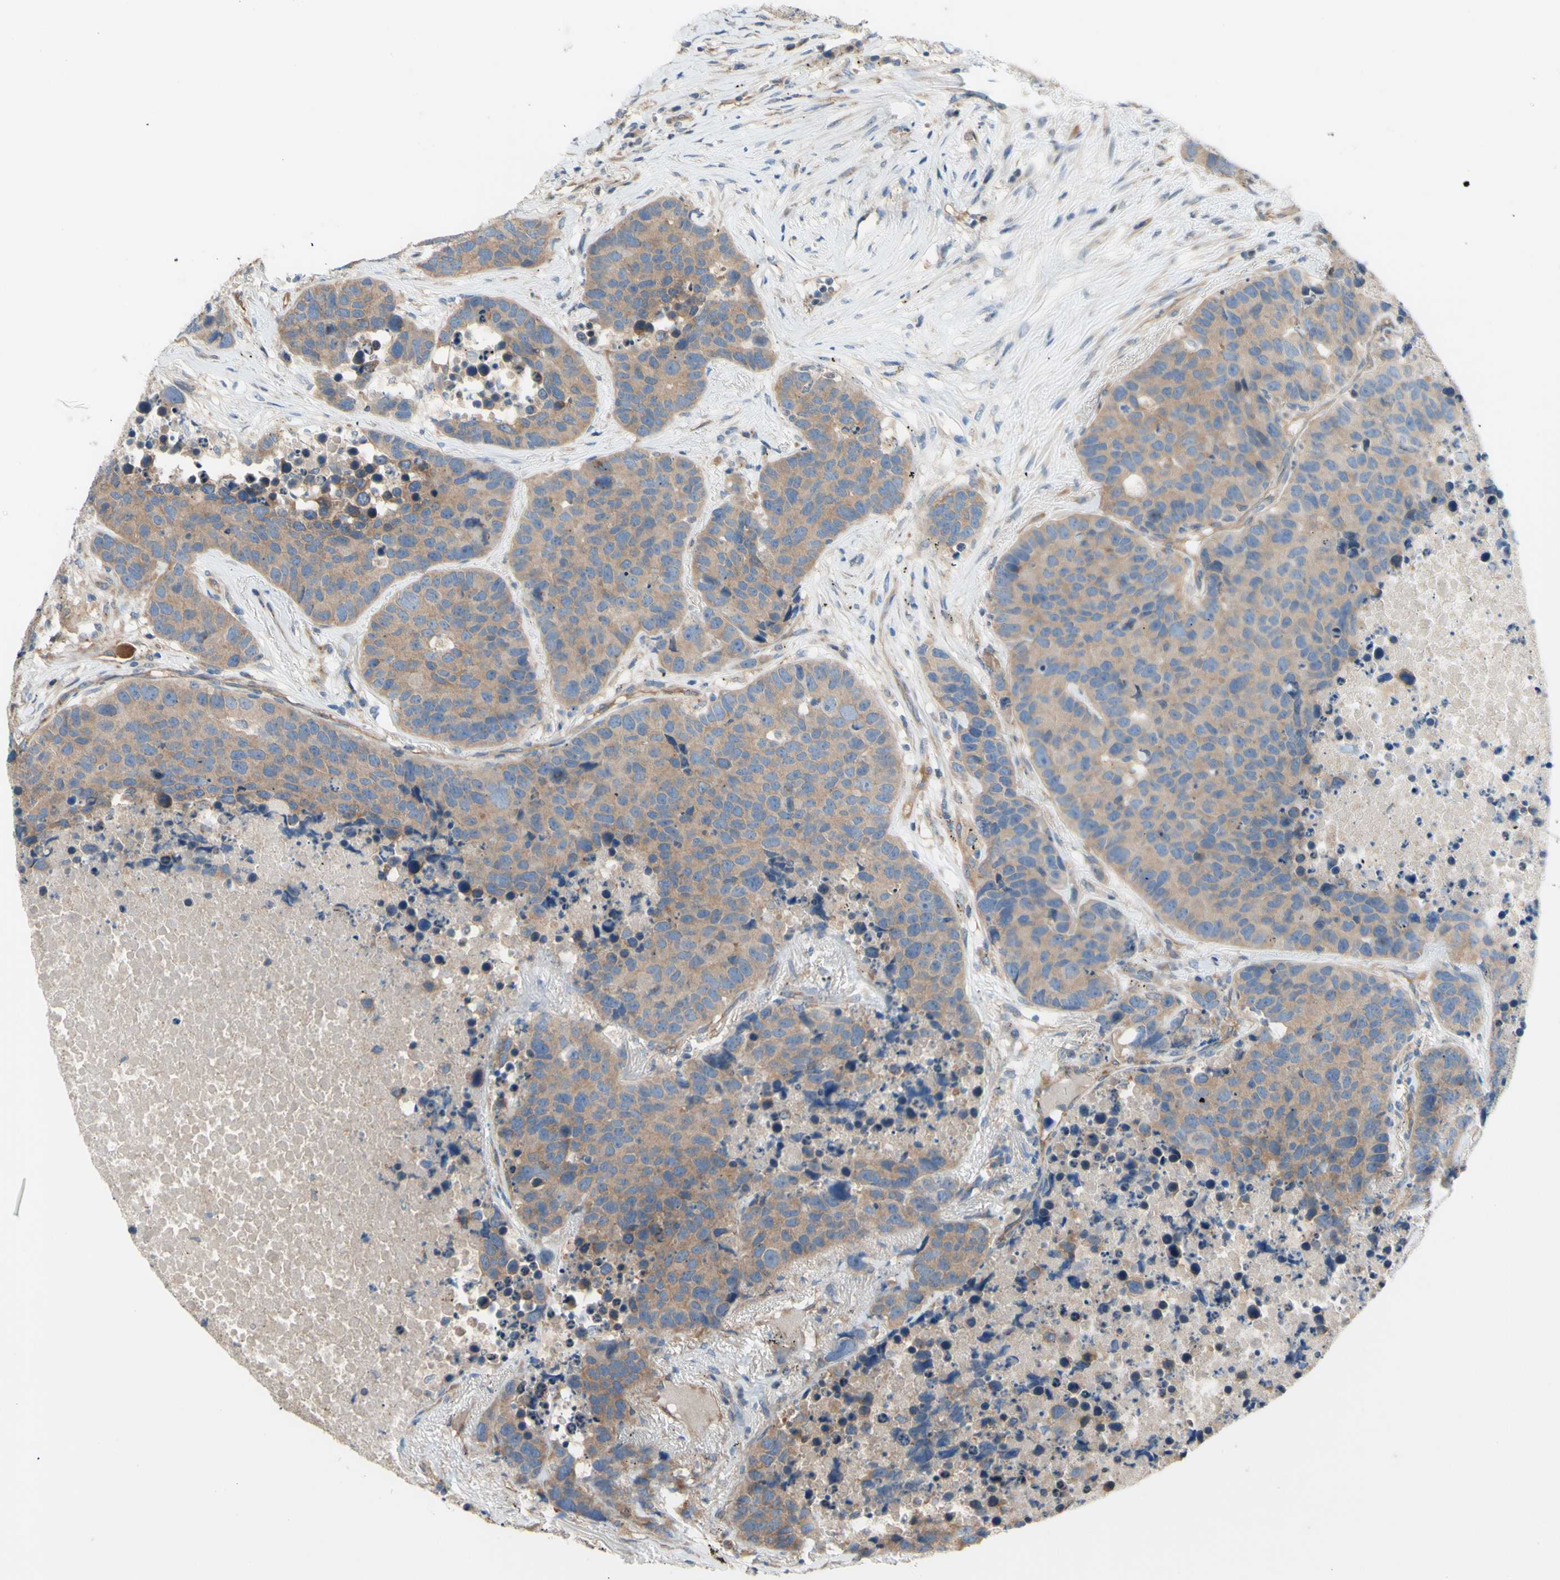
{"staining": {"intensity": "moderate", "quantity": ">75%", "location": "cytoplasmic/membranous"}, "tissue": "carcinoid", "cell_type": "Tumor cells", "image_type": "cancer", "snomed": [{"axis": "morphology", "description": "Carcinoid, malignant, NOS"}, {"axis": "topography", "description": "Lung"}], "caption": "About >75% of tumor cells in malignant carcinoid demonstrate moderate cytoplasmic/membranous protein staining as visualized by brown immunohistochemical staining.", "gene": "DYNLRB1", "patient": {"sex": "male", "age": 60}}